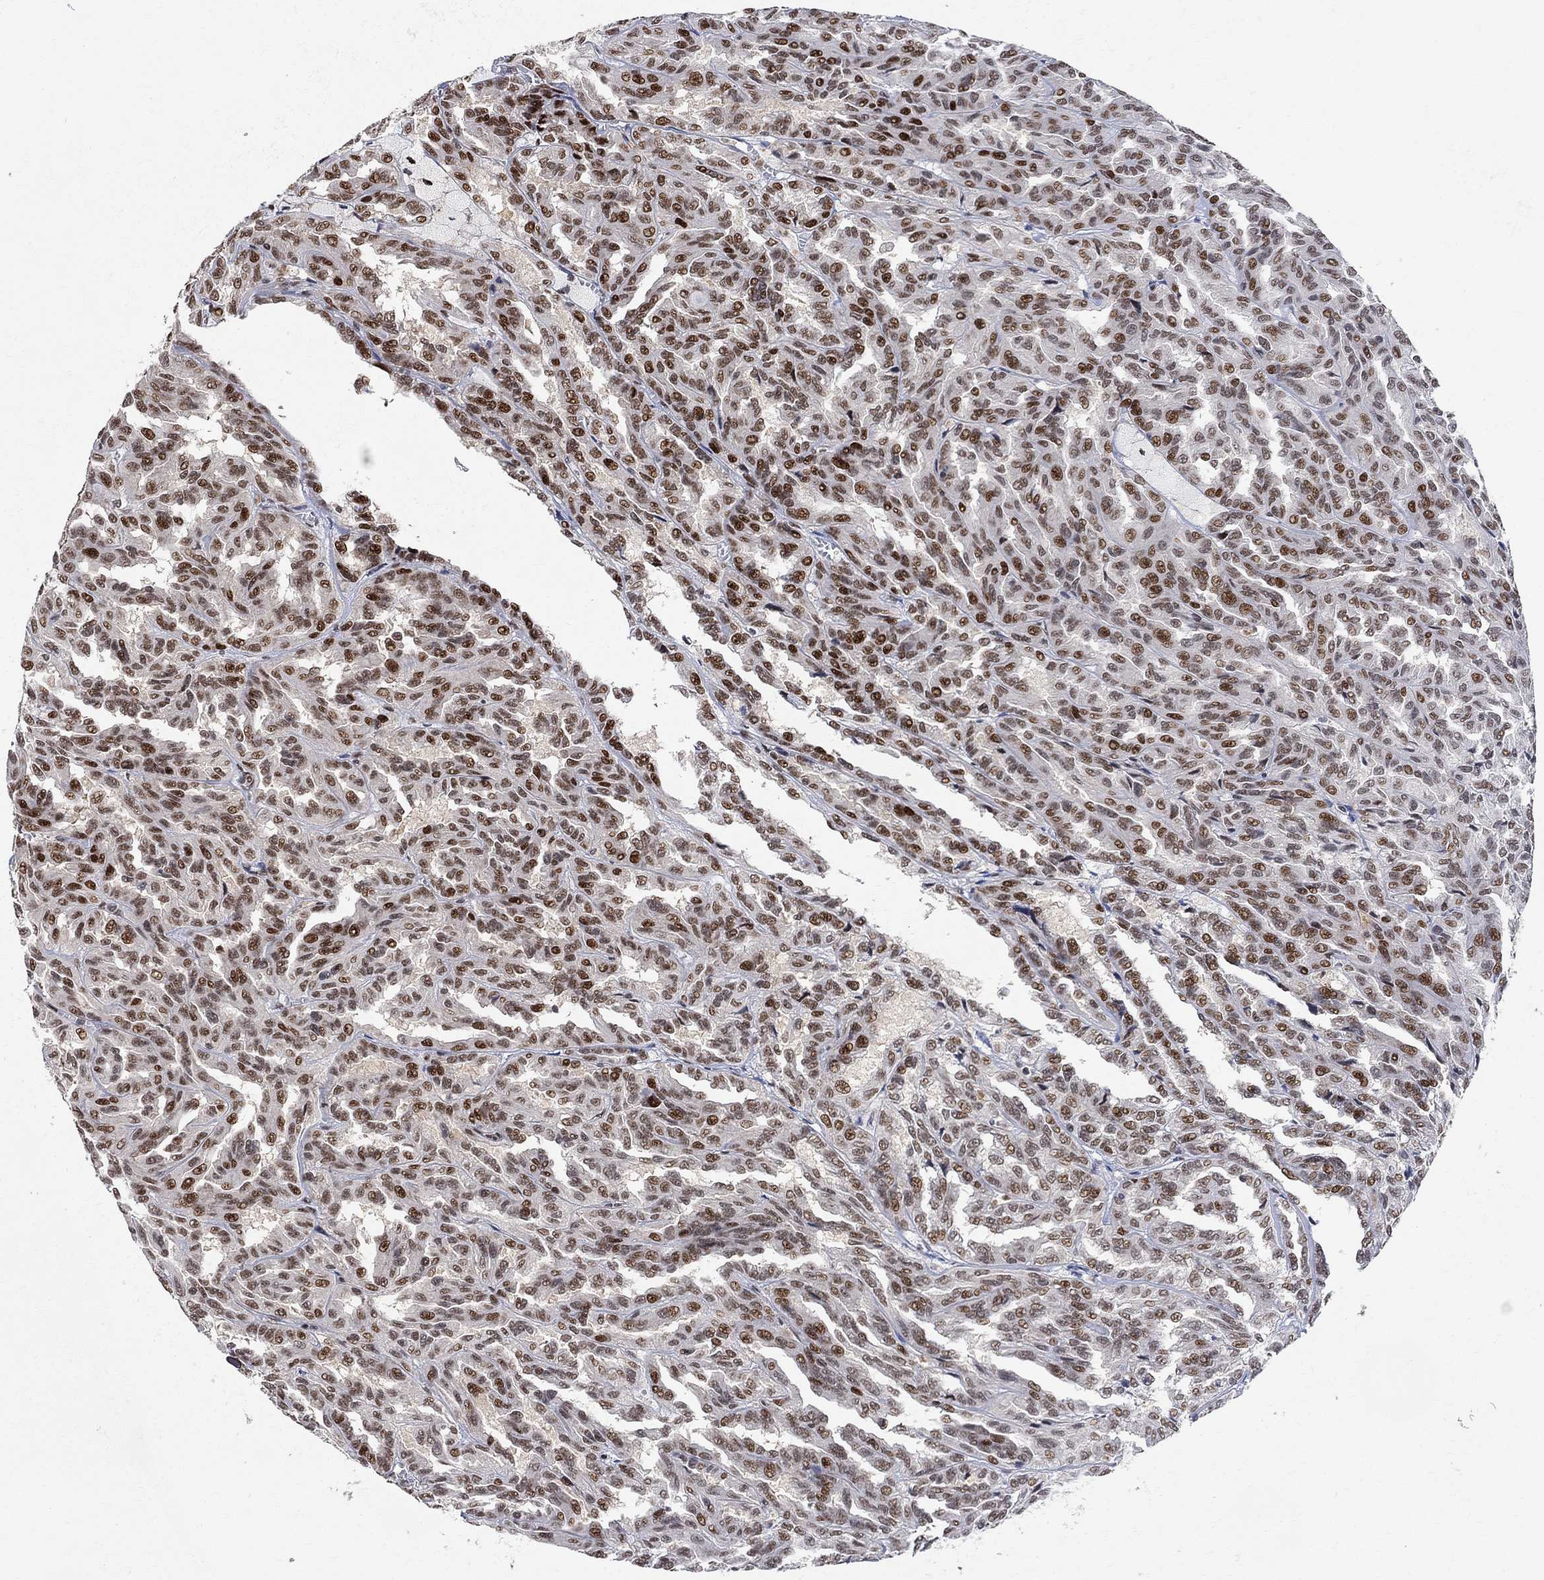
{"staining": {"intensity": "moderate", "quantity": "25%-75%", "location": "nuclear"}, "tissue": "renal cancer", "cell_type": "Tumor cells", "image_type": "cancer", "snomed": [{"axis": "morphology", "description": "Adenocarcinoma, NOS"}, {"axis": "topography", "description": "Kidney"}], "caption": "High-power microscopy captured an immunohistochemistry (IHC) histopathology image of renal cancer (adenocarcinoma), revealing moderate nuclear expression in about 25%-75% of tumor cells. The protein is shown in brown color, while the nuclei are stained blue.", "gene": "E4F1", "patient": {"sex": "male", "age": 79}}